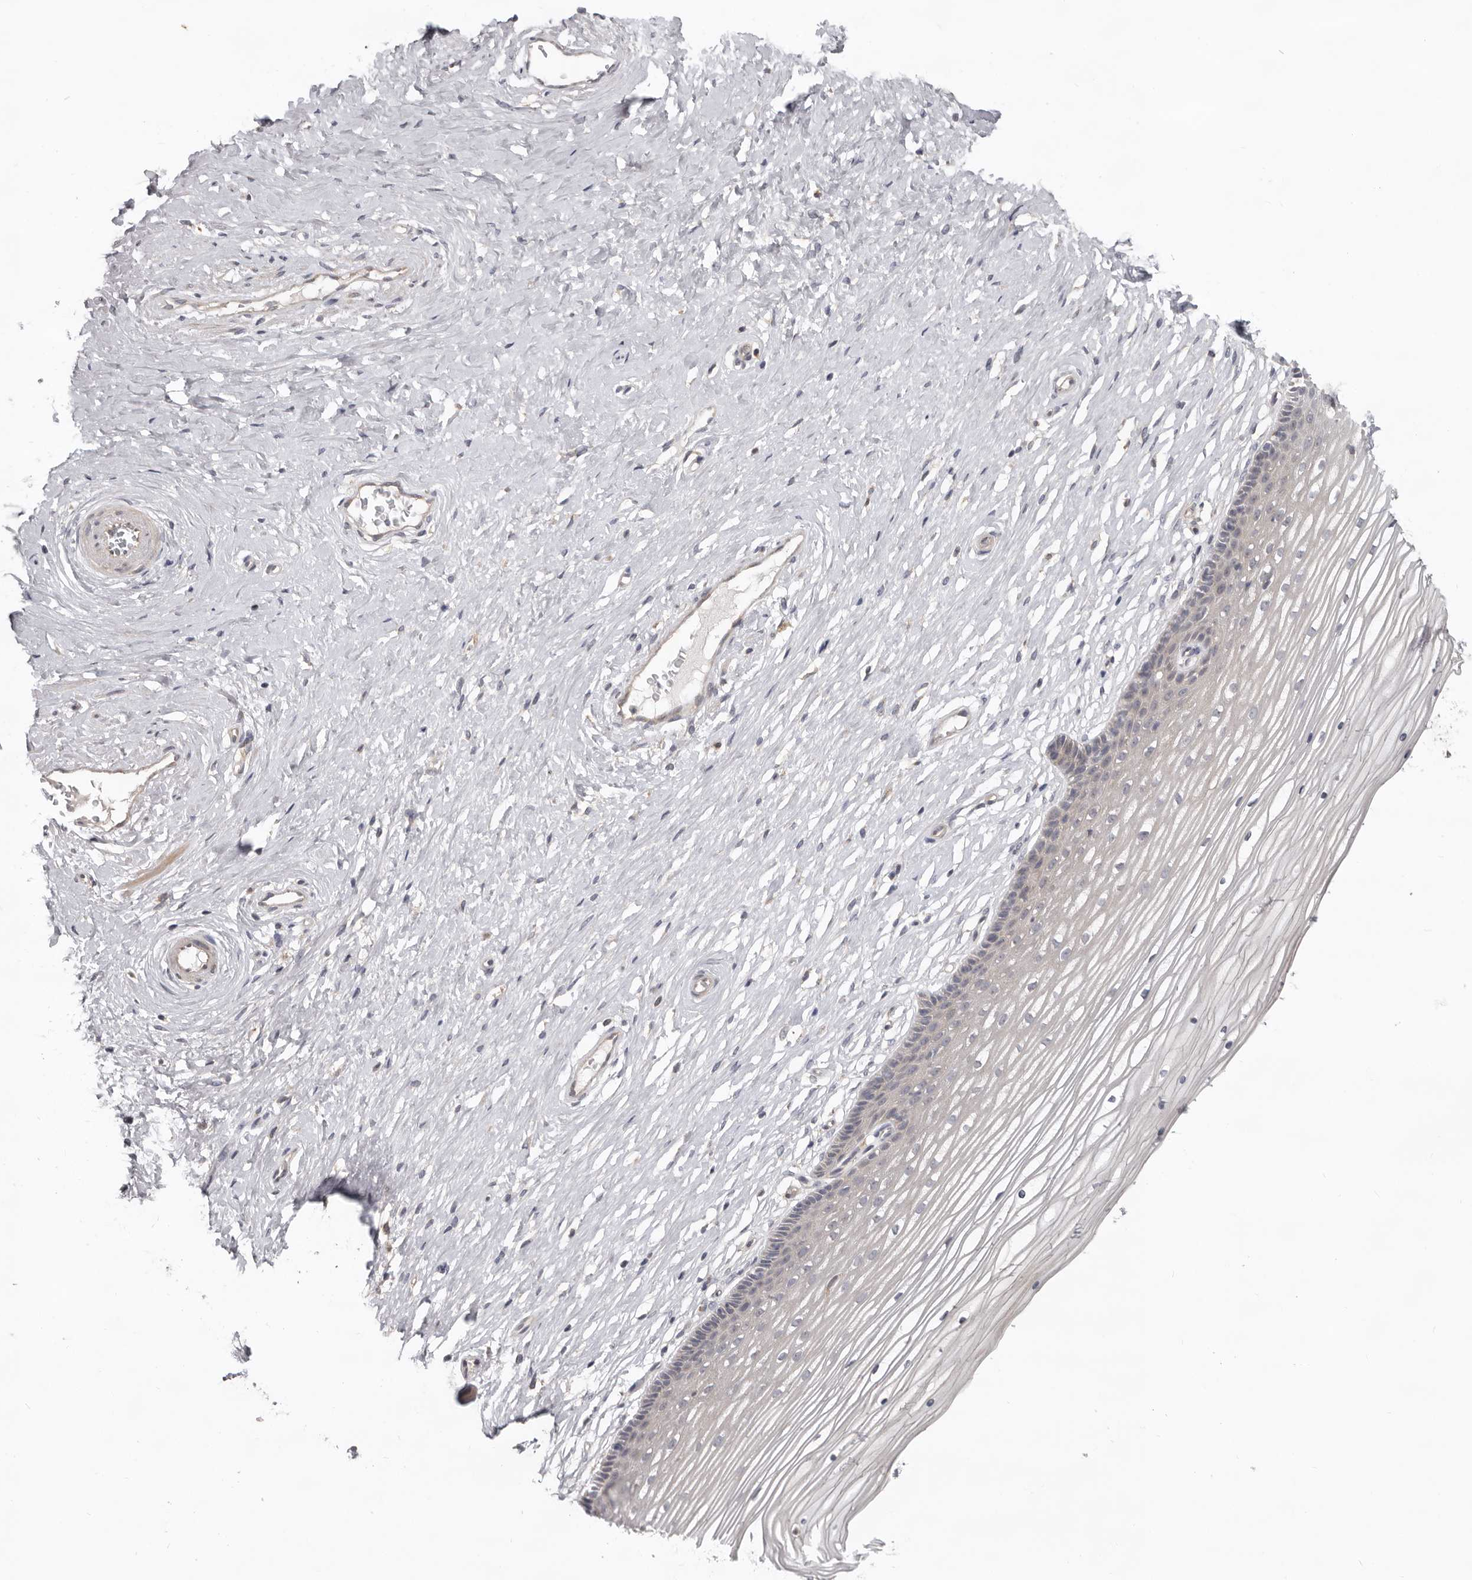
{"staining": {"intensity": "negative", "quantity": "none", "location": "none"}, "tissue": "vagina", "cell_type": "Squamous epithelial cells", "image_type": "normal", "snomed": [{"axis": "morphology", "description": "Normal tissue, NOS"}, {"axis": "topography", "description": "Vagina"}, {"axis": "topography", "description": "Cervix"}], "caption": "Unremarkable vagina was stained to show a protein in brown. There is no significant expression in squamous epithelial cells. (DAB (3,3'-diaminobenzidine) immunohistochemistry, high magnification).", "gene": "HINT3", "patient": {"sex": "female", "age": 40}}